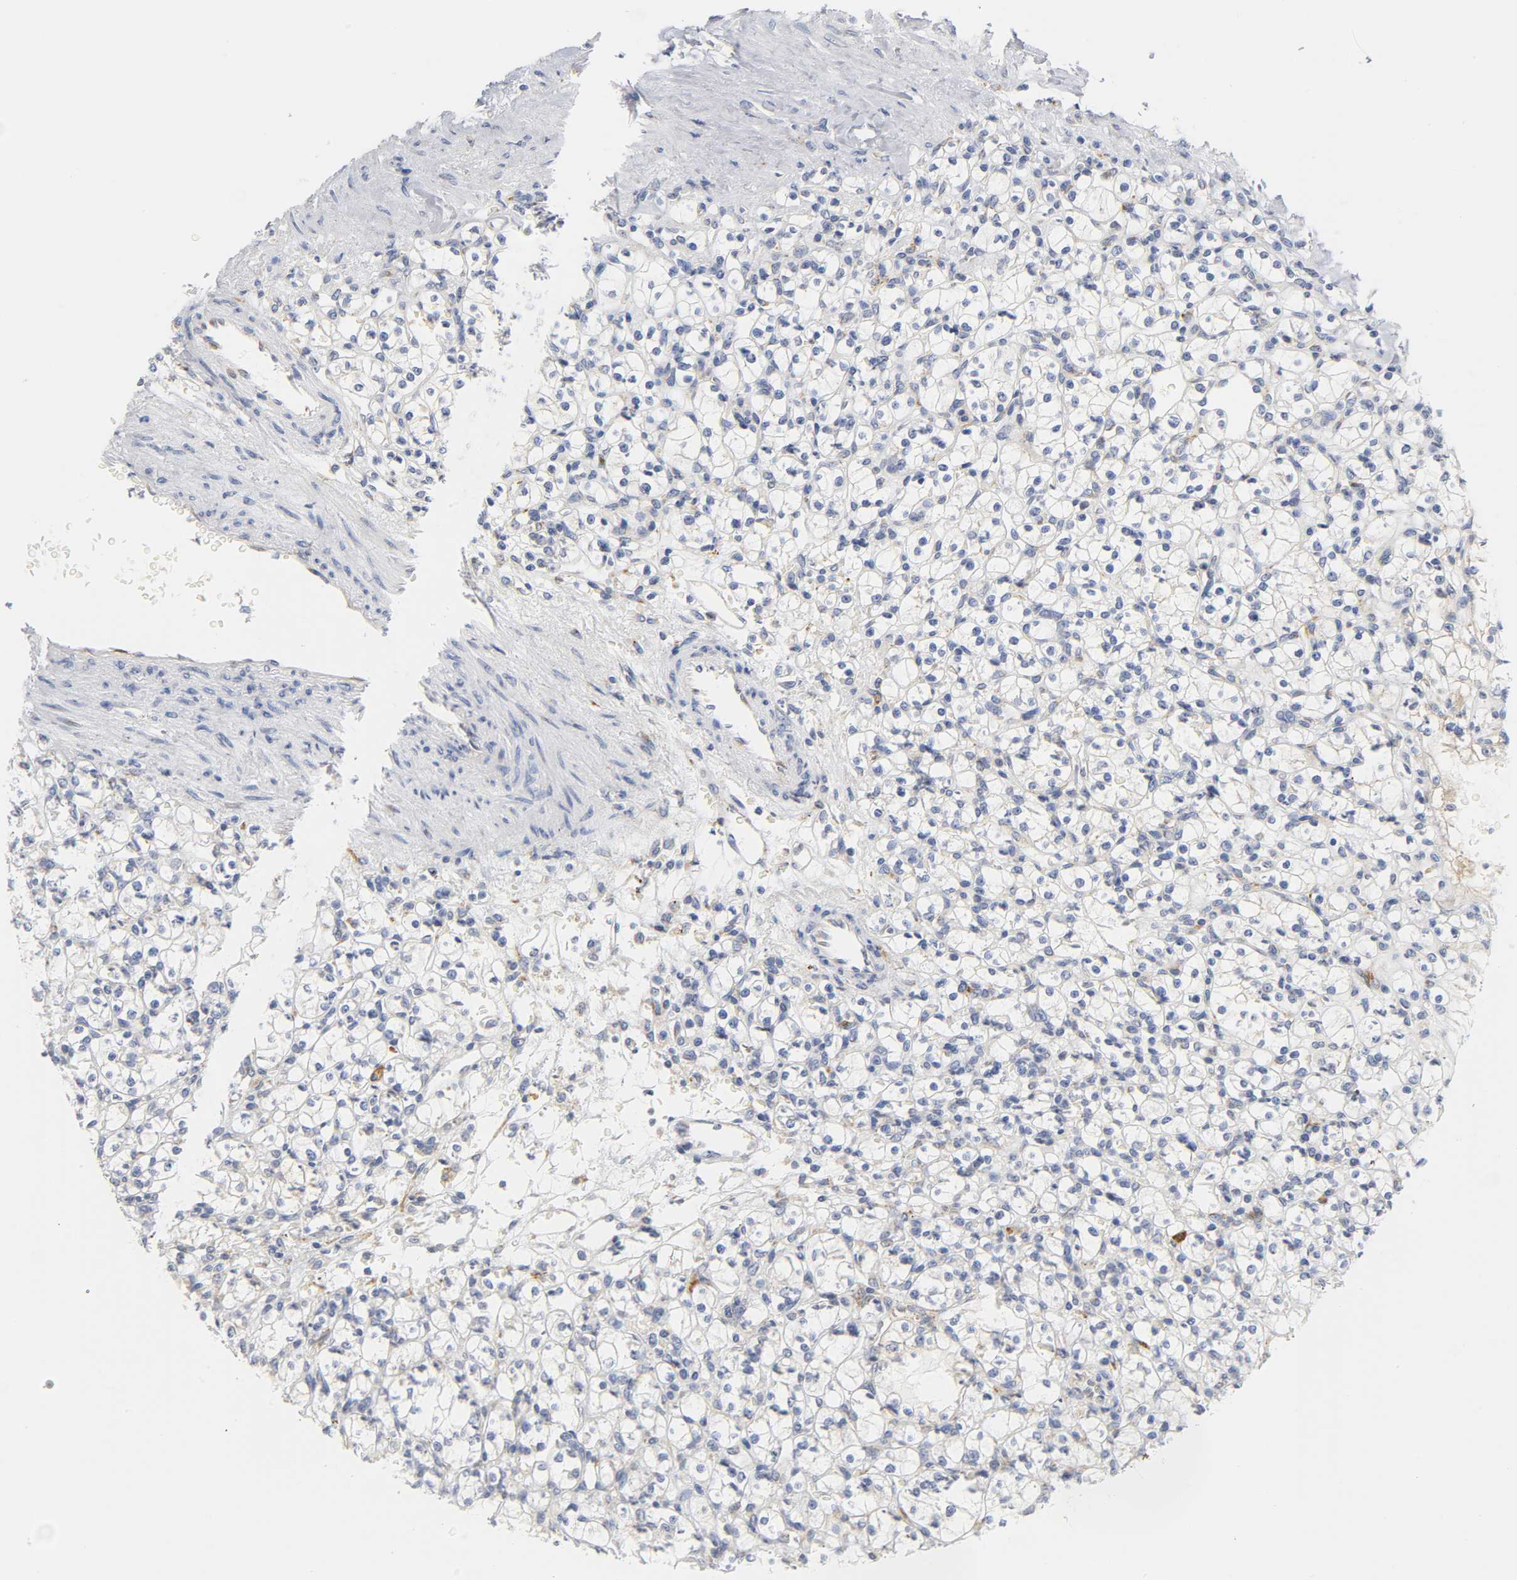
{"staining": {"intensity": "negative", "quantity": "none", "location": "none"}, "tissue": "renal cancer", "cell_type": "Tumor cells", "image_type": "cancer", "snomed": [{"axis": "morphology", "description": "Normal tissue, NOS"}, {"axis": "morphology", "description": "Adenocarcinoma, NOS"}, {"axis": "topography", "description": "Kidney"}], "caption": "Tumor cells are negative for brown protein staining in renal cancer. (IHC, brightfield microscopy, high magnification).", "gene": "REL", "patient": {"sex": "female", "age": 55}}